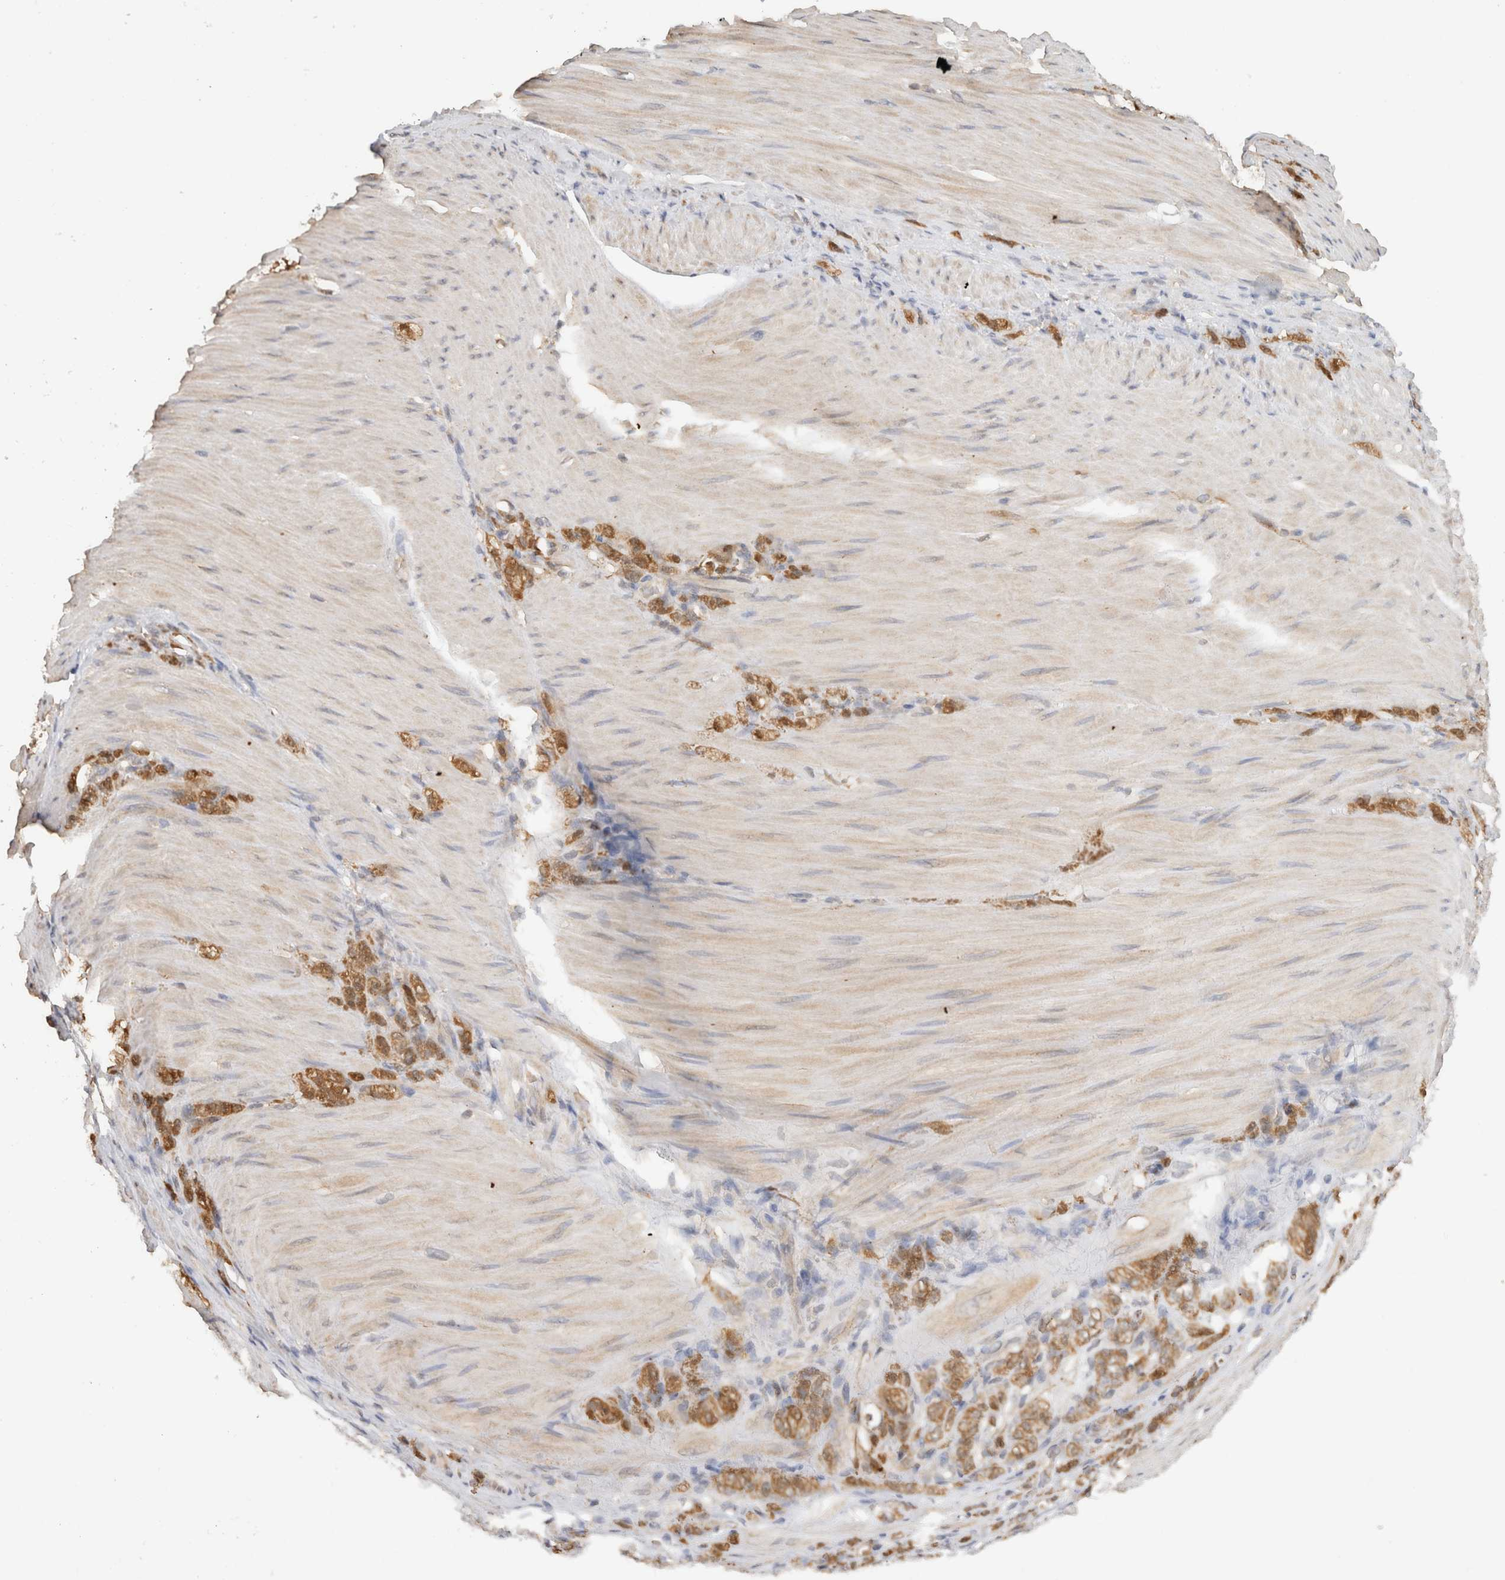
{"staining": {"intensity": "moderate", "quantity": ">75%", "location": "cytoplasmic/membranous"}, "tissue": "stomach cancer", "cell_type": "Tumor cells", "image_type": "cancer", "snomed": [{"axis": "morphology", "description": "Normal tissue, NOS"}, {"axis": "morphology", "description": "Adenocarcinoma, NOS"}, {"axis": "topography", "description": "Stomach"}], "caption": "Human stomach cancer (adenocarcinoma) stained for a protein (brown) reveals moderate cytoplasmic/membranous positive positivity in approximately >75% of tumor cells.", "gene": "CA13", "patient": {"sex": "male", "age": 82}}